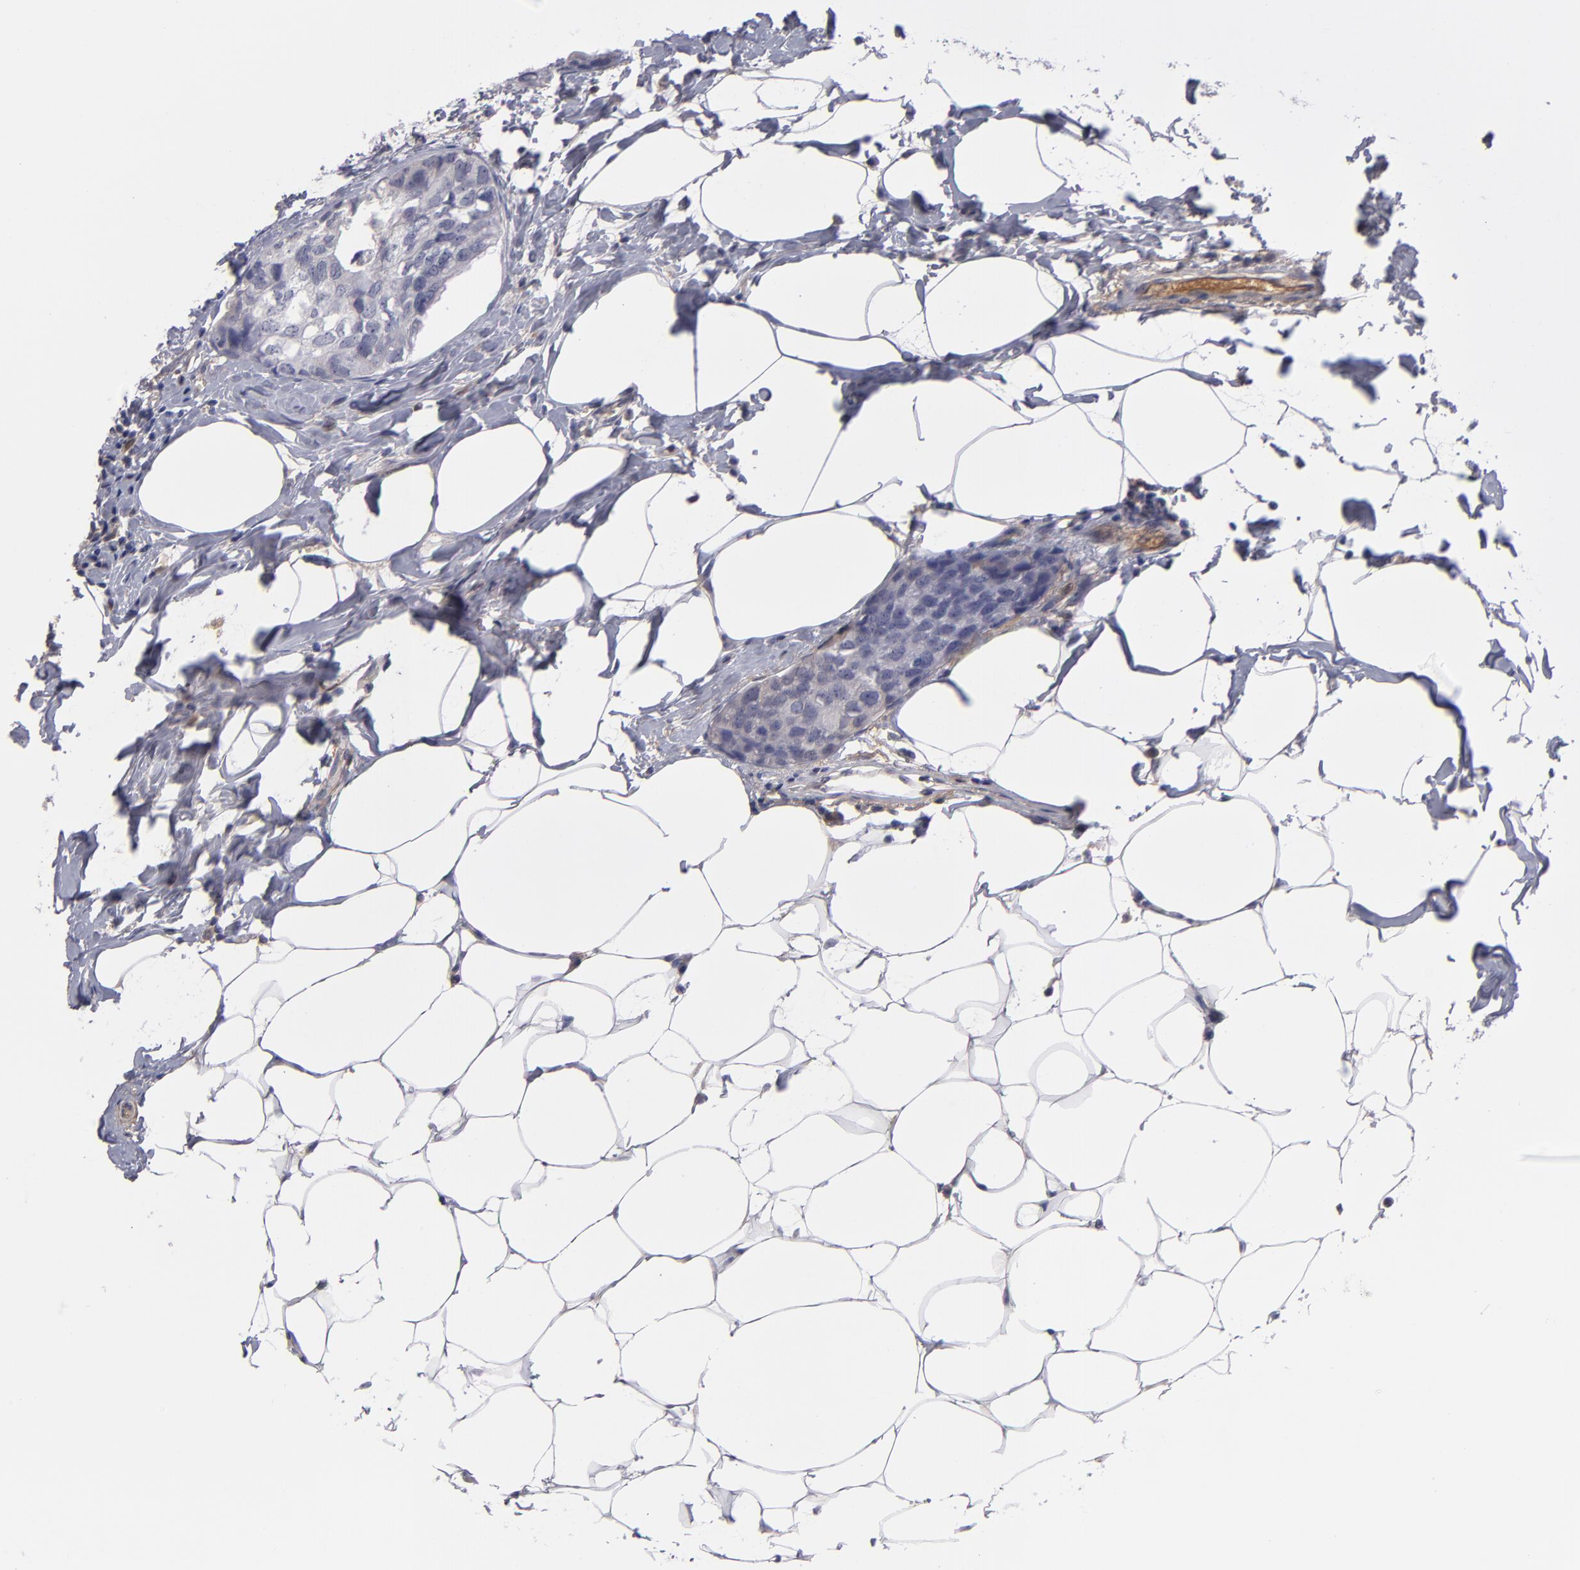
{"staining": {"intensity": "weak", "quantity": "<25%", "location": "cytoplasmic/membranous"}, "tissue": "breast cancer", "cell_type": "Tumor cells", "image_type": "cancer", "snomed": [{"axis": "morphology", "description": "Normal tissue, NOS"}, {"axis": "morphology", "description": "Duct carcinoma"}, {"axis": "topography", "description": "Breast"}], "caption": "This is an IHC photomicrograph of human breast cancer. There is no positivity in tumor cells.", "gene": "ITIH4", "patient": {"sex": "female", "age": 50}}